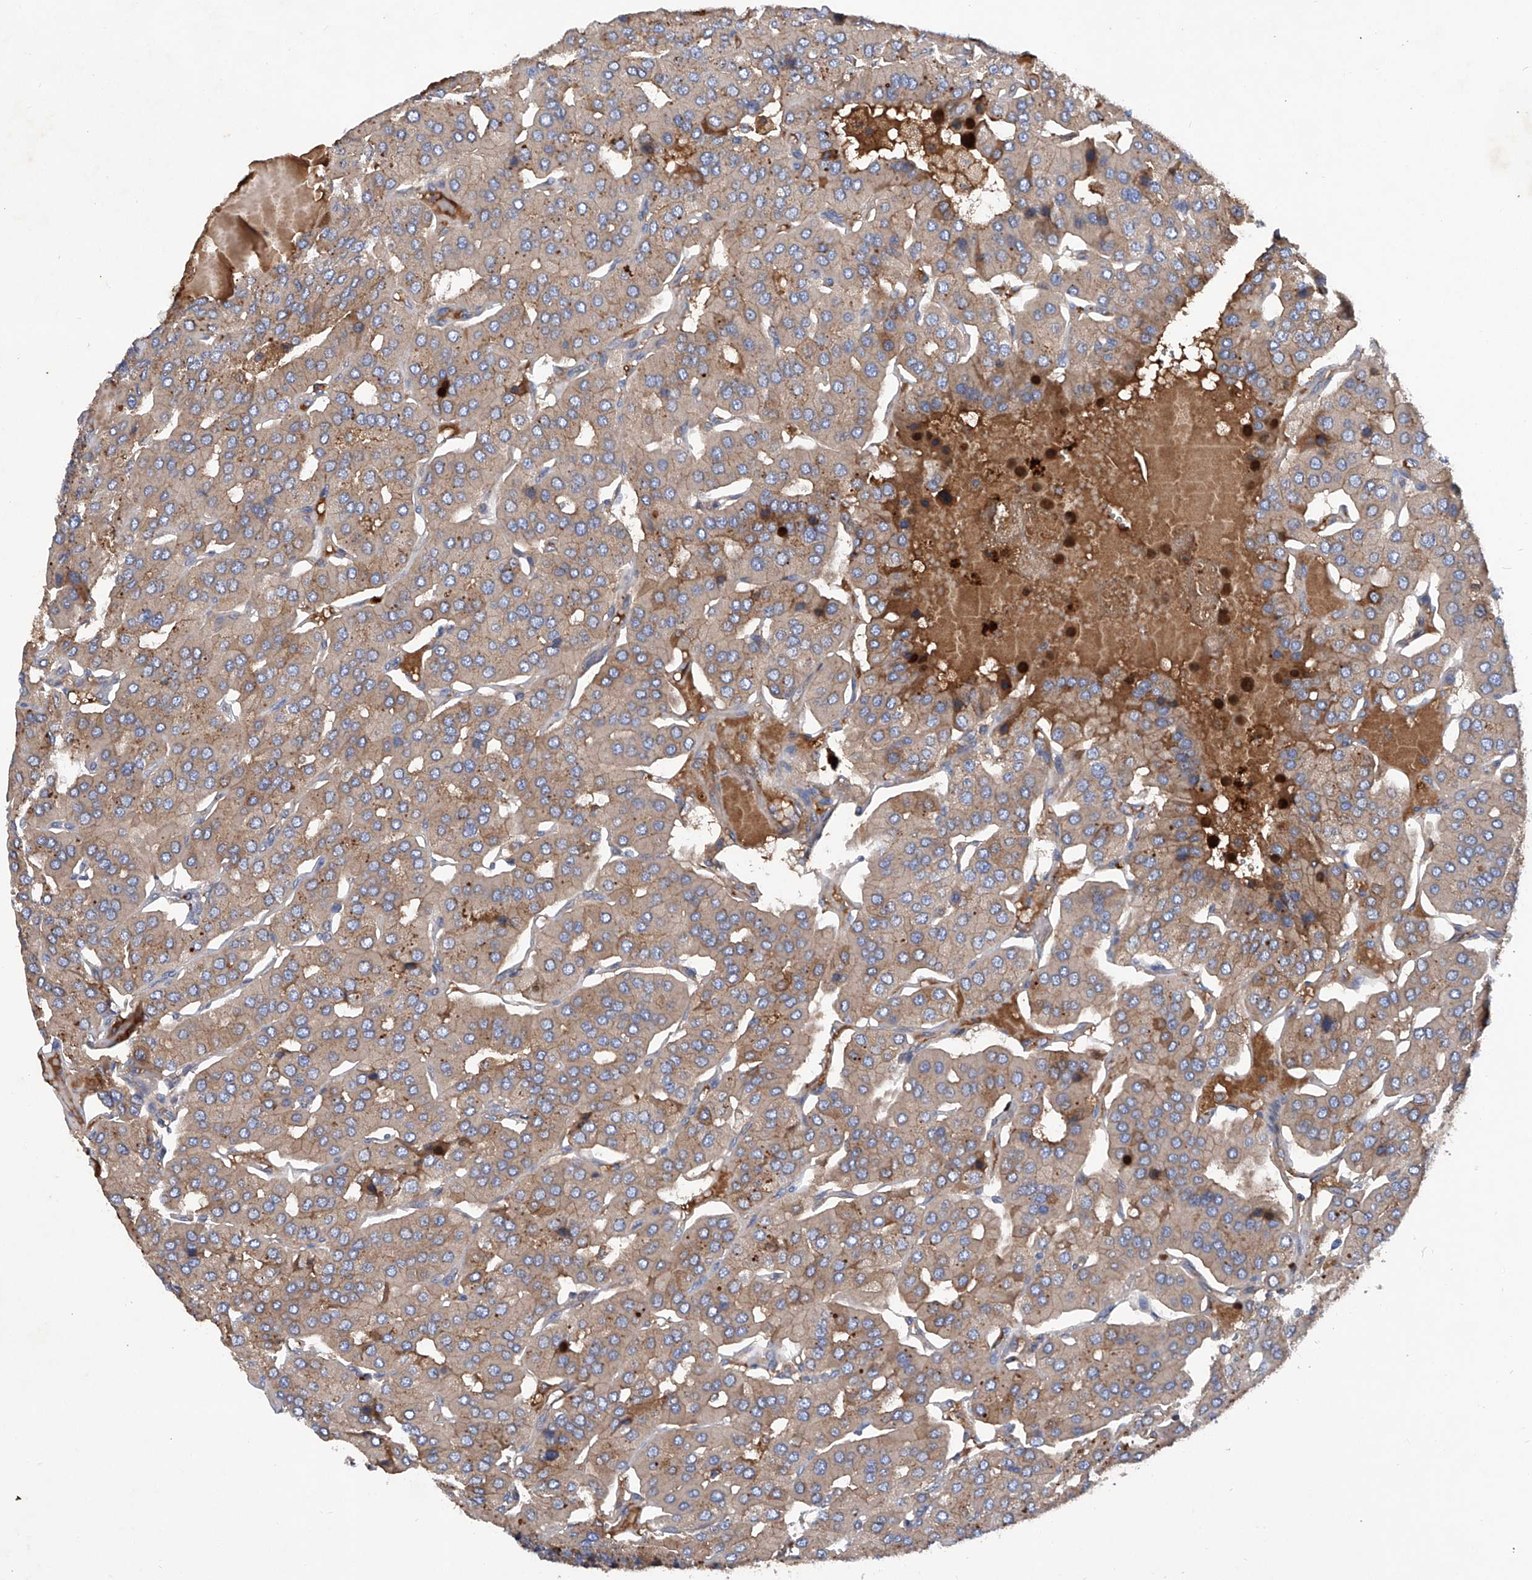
{"staining": {"intensity": "moderate", "quantity": ">75%", "location": "cytoplasmic/membranous"}, "tissue": "parathyroid gland", "cell_type": "Glandular cells", "image_type": "normal", "snomed": [{"axis": "morphology", "description": "Normal tissue, NOS"}, {"axis": "morphology", "description": "Adenoma, NOS"}, {"axis": "topography", "description": "Parathyroid gland"}], "caption": "About >75% of glandular cells in normal human parathyroid gland exhibit moderate cytoplasmic/membranous protein positivity as visualized by brown immunohistochemical staining.", "gene": "ASCC3", "patient": {"sex": "female", "age": 86}}